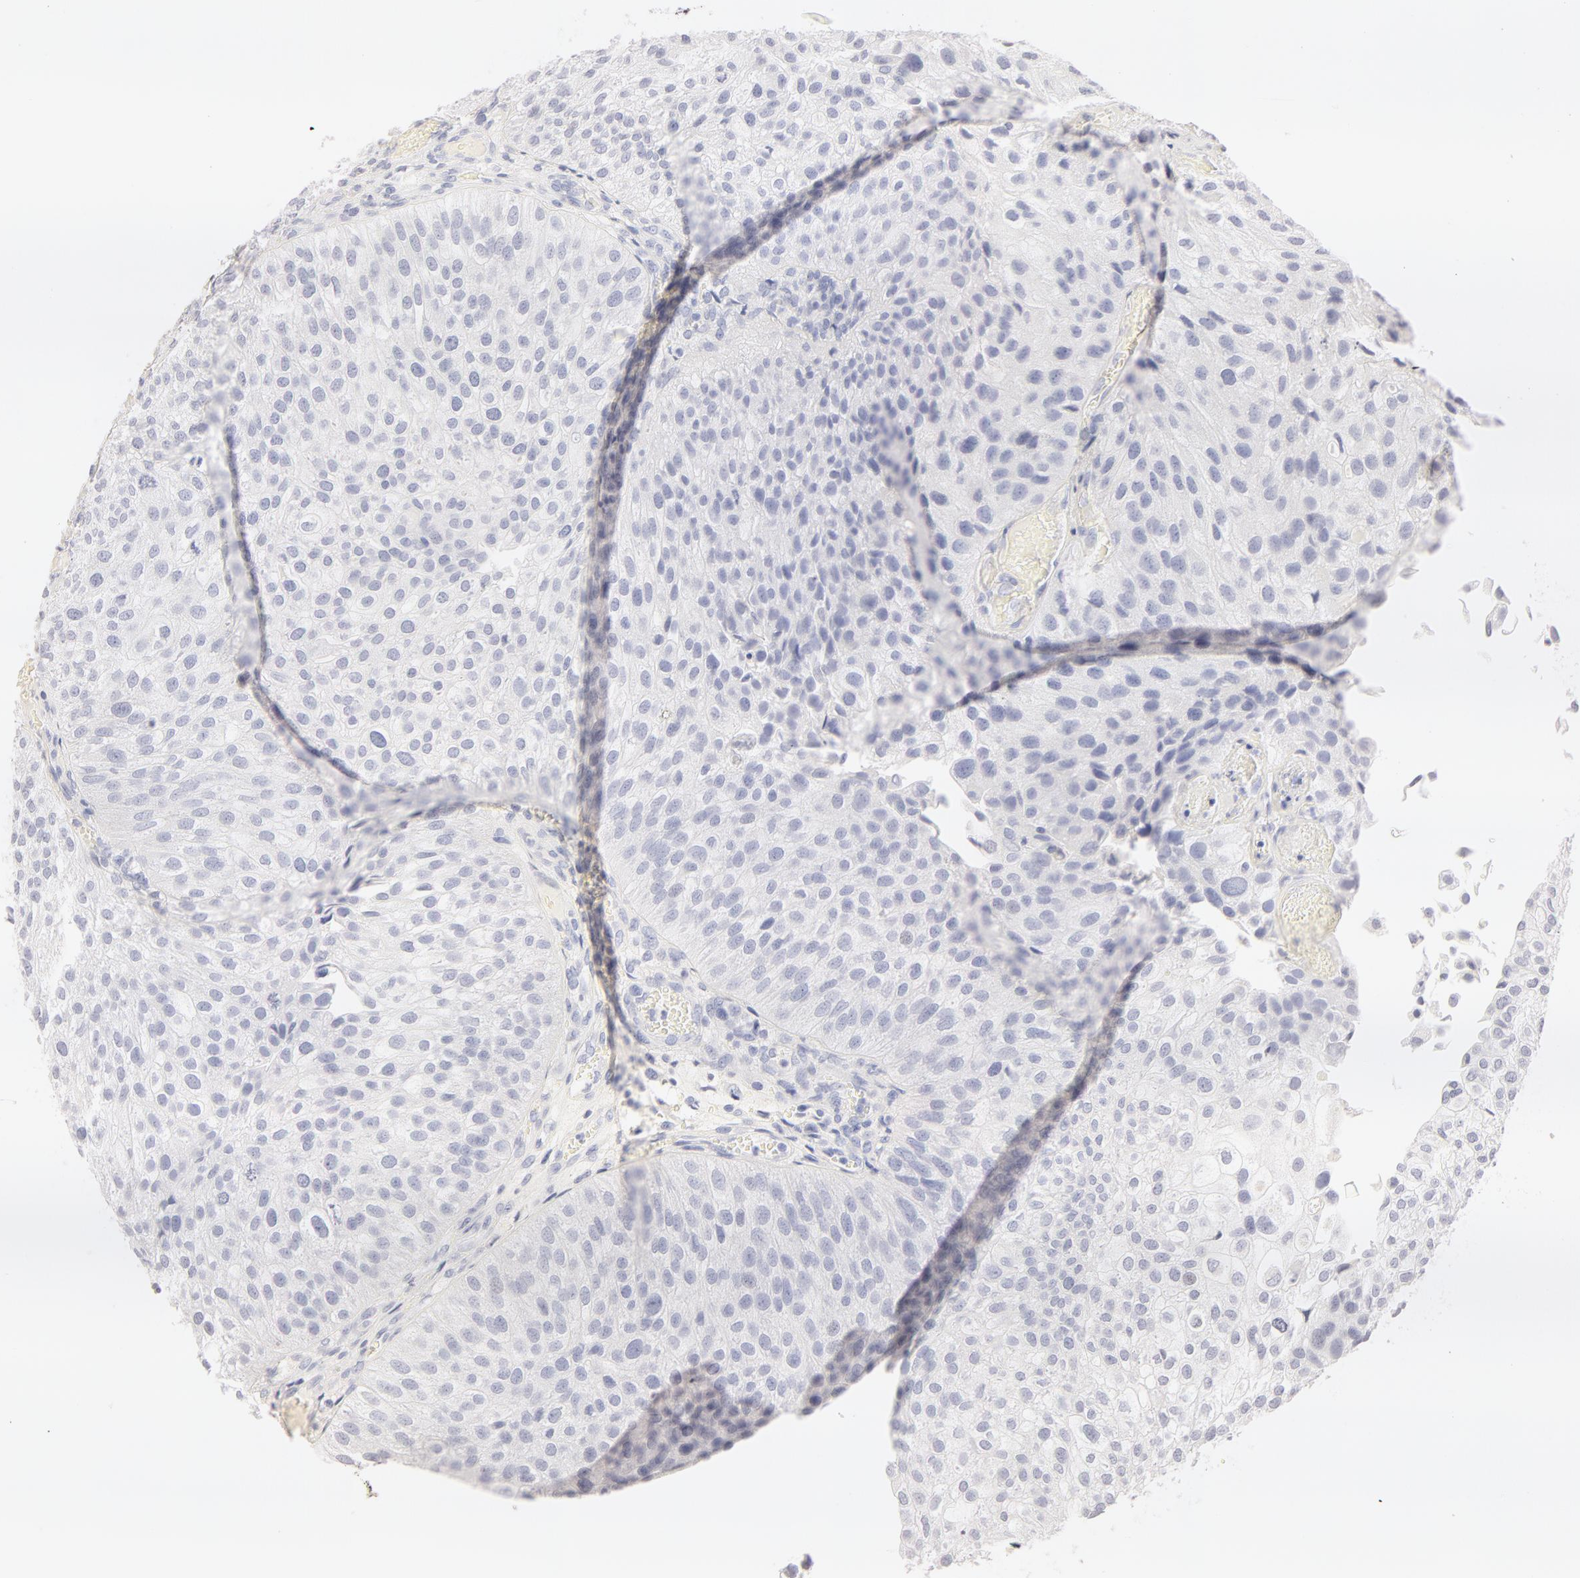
{"staining": {"intensity": "negative", "quantity": "none", "location": "none"}, "tissue": "urothelial cancer", "cell_type": "Tumor cells", "image_type": "cancer", "snomed": [{"axis": "morphology", "description": "Urothelial carcinoma, Low grade"}, {"axis": "topography", "description": "Urinary bladder"}], "caption": "Immunohistochemical staining of human urothelial cancer shows no significant expression in tumor cells.", "gene": "LGALS7B", "patient": {"sex": "female", "age": 89}}